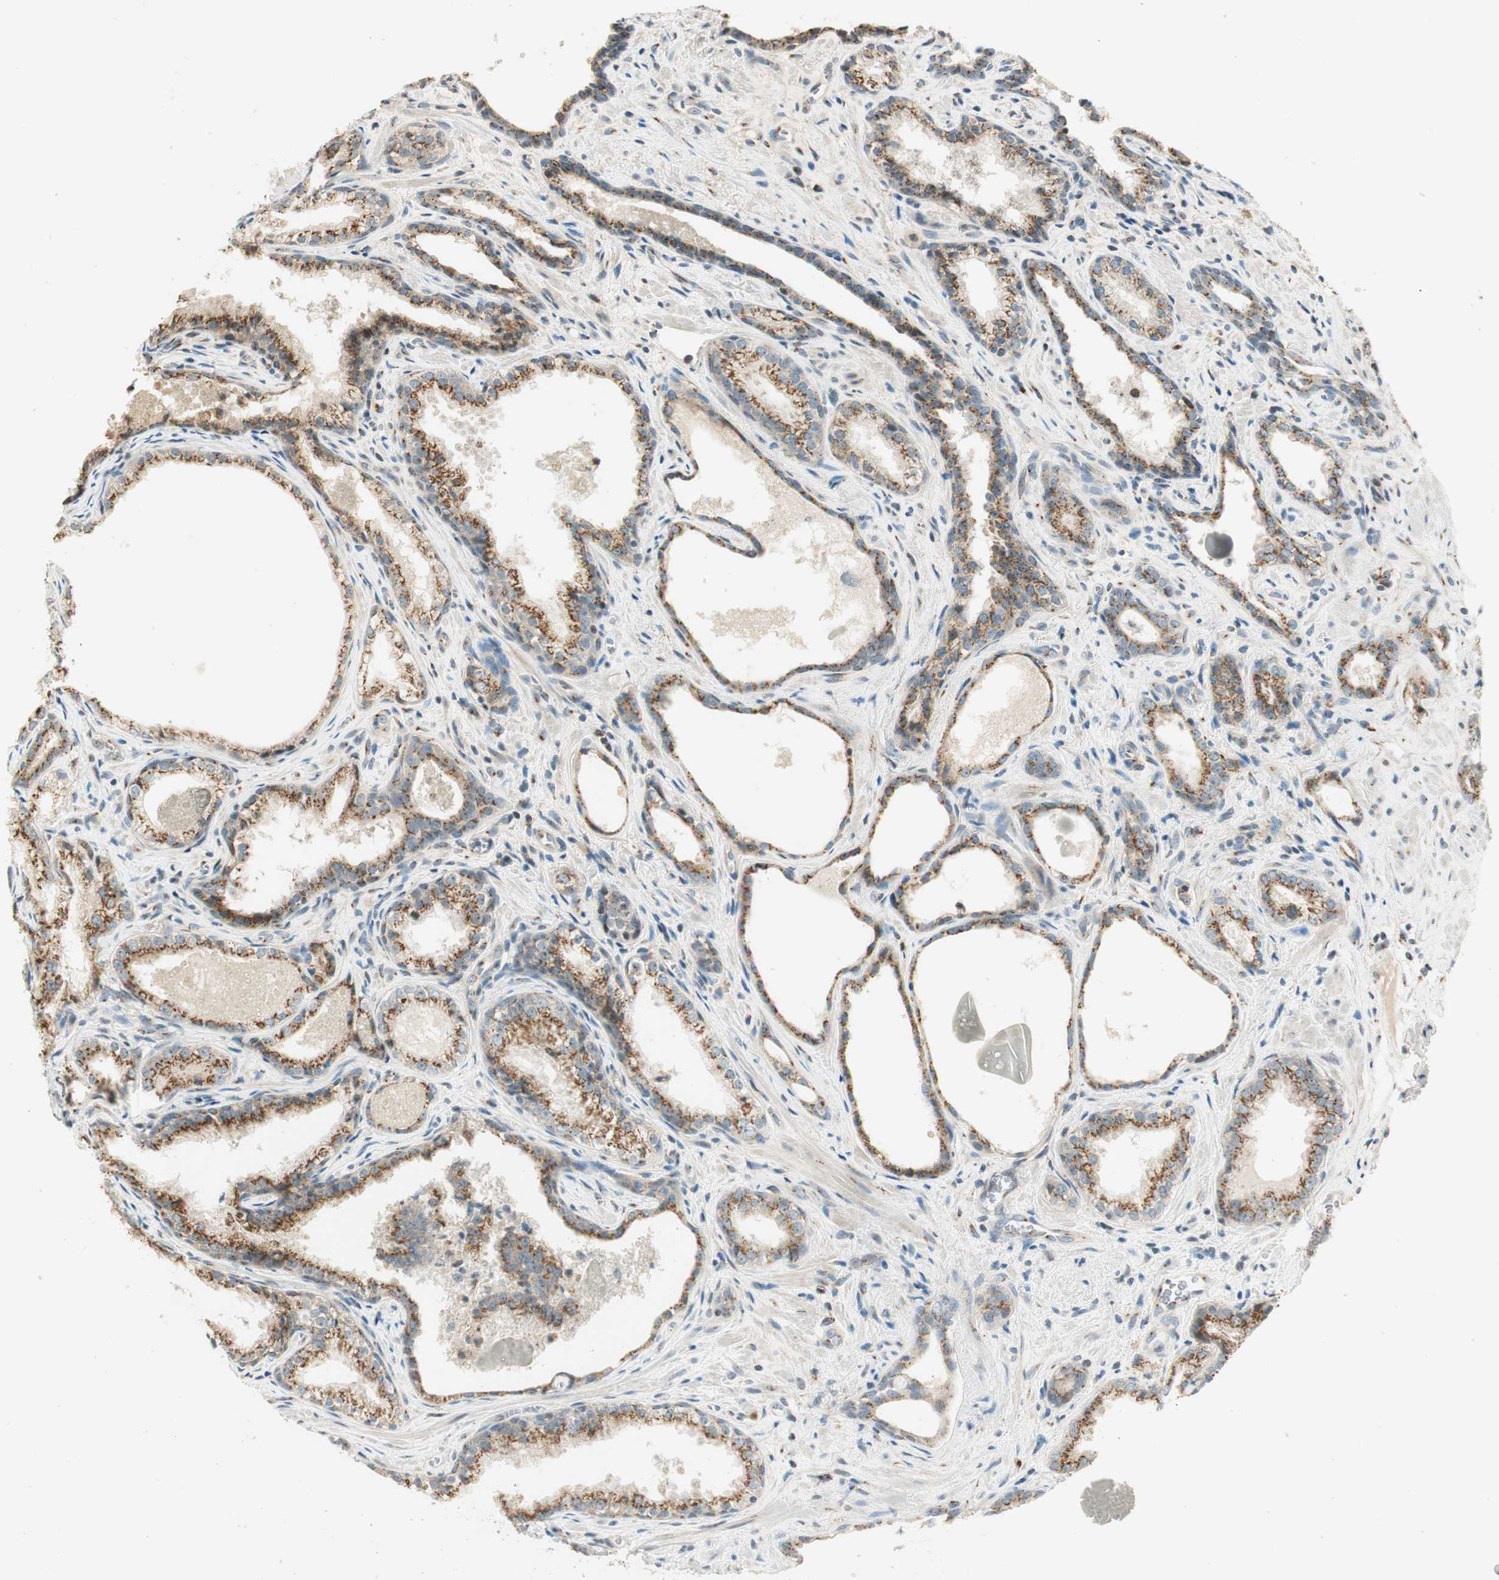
{"staining": {"intensity": "weak", "quantity": ">75%", "location": "cytoplasmic/membranous"}, "tissue": "prostate cancer", "cell_type": "Tumor cells", "image_type": "cancer", "snomed": [{"axis": "morphology", "description": "Adenocarcinoma, Low grade"}, {"axis": "topography", "description": "Prostate"}], "caption": "Immunohistochemical staining of human prostate cancer (low-grade adenocarcinoma) shows weak cytoplasmic/membranous protein positivity in approximately >75% of tumor cells.", "gene": "NEO1", "patient": {"sex": "male", "age": 60}}